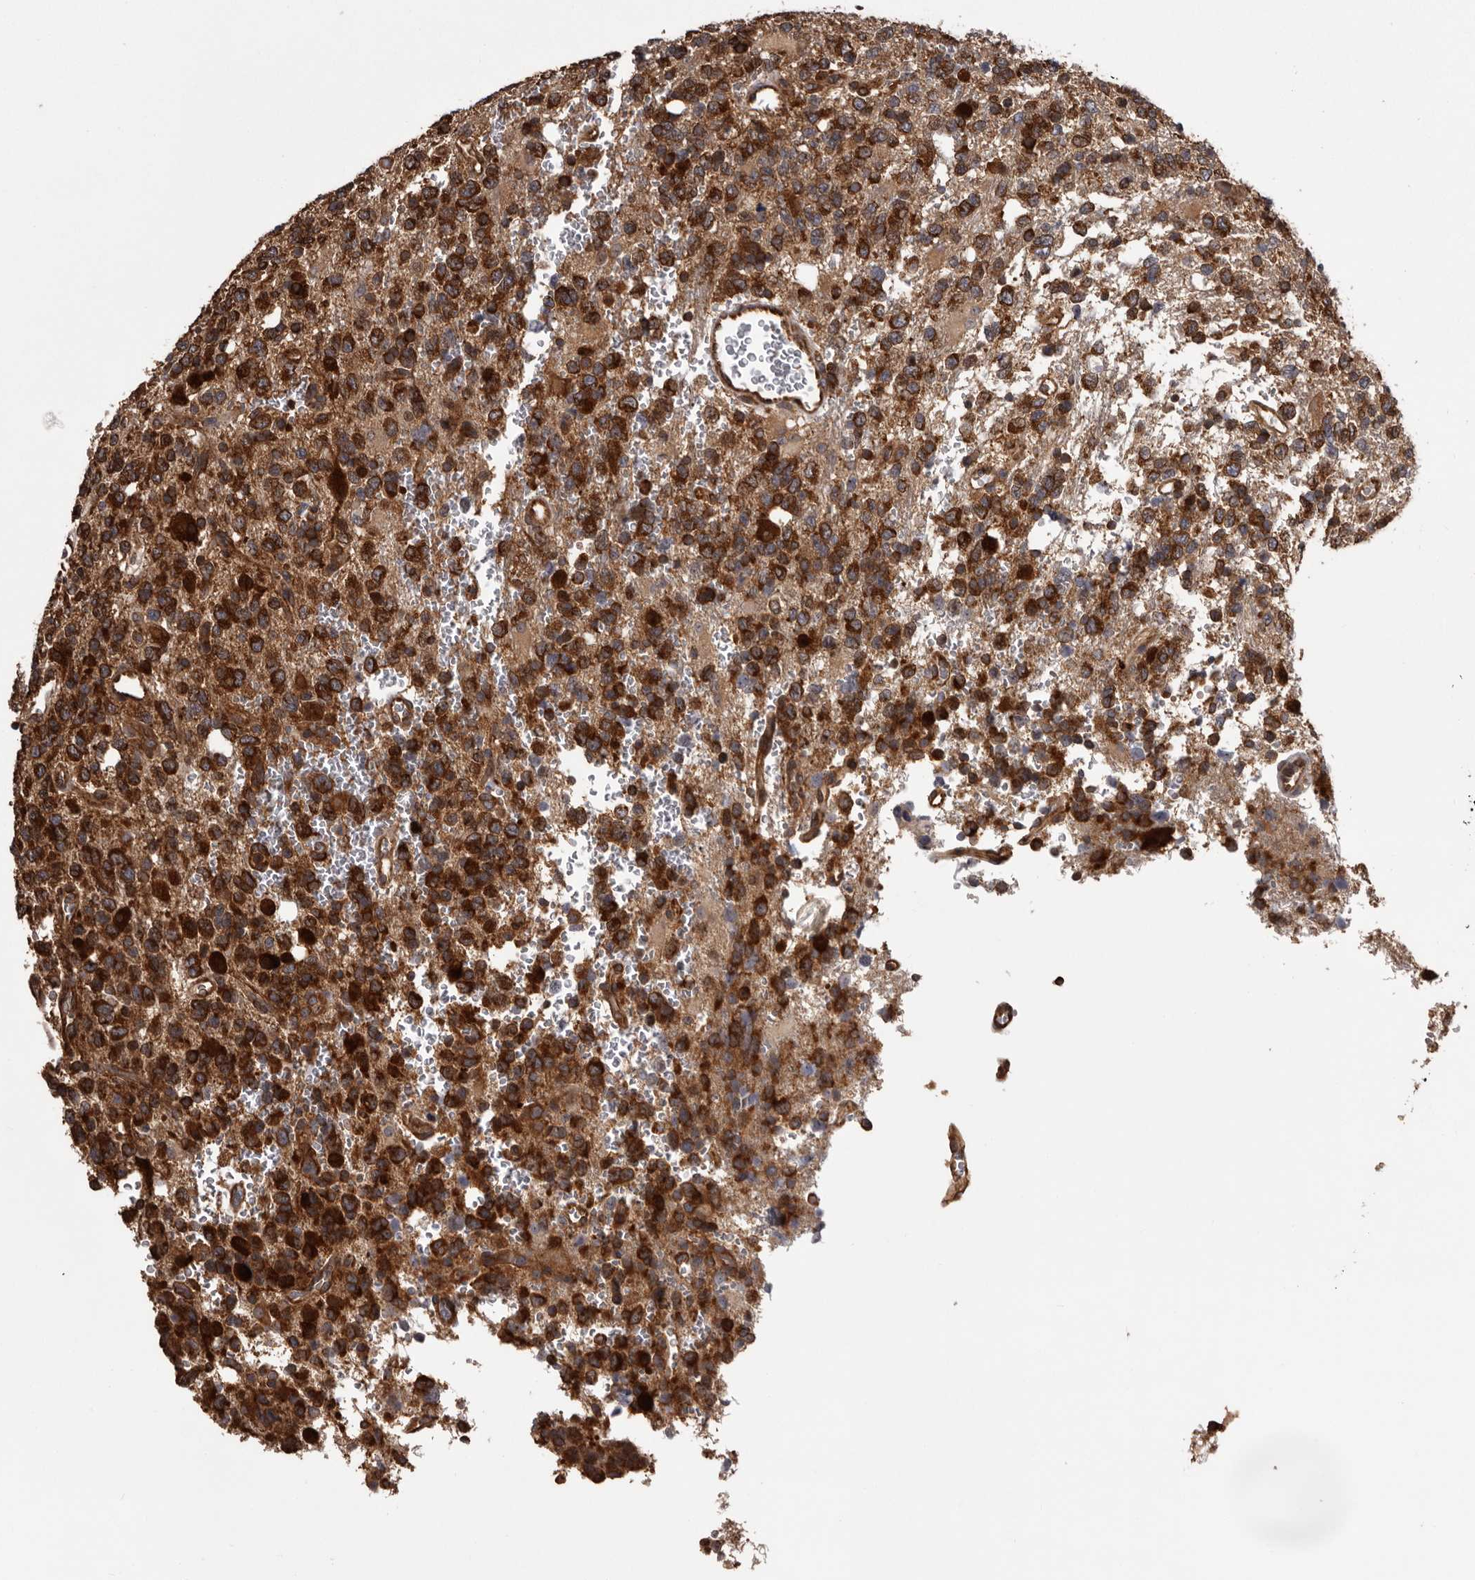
{"staining": {"intensity": "strong", "quantity": ">75%", "location": "cytoplasmic/membranous"}, "tissue": "glioma", "cell_type": "Tumor cells", "image_type": "cancer", "snomed": [{"axis": "morphology", "description": "Glioma, malignant, High grade"}, {"axis": "topography", "description": "Brain"}], "caption": "IHC staining of high-grade glioma (malignant), which displays high levels of strong cytoplasmic/membranous expression in about >75% of tumor cells indicating strong cytoplasmic/membranous protein positivity. The staining was performed using DAB (3,3'-diaminobenzidine) (brown) for protein detection and nuclei were counterstained in hematoxylin (blue).", "gene": "DARS1", "patient": {"sex": "female", "age": 62}}